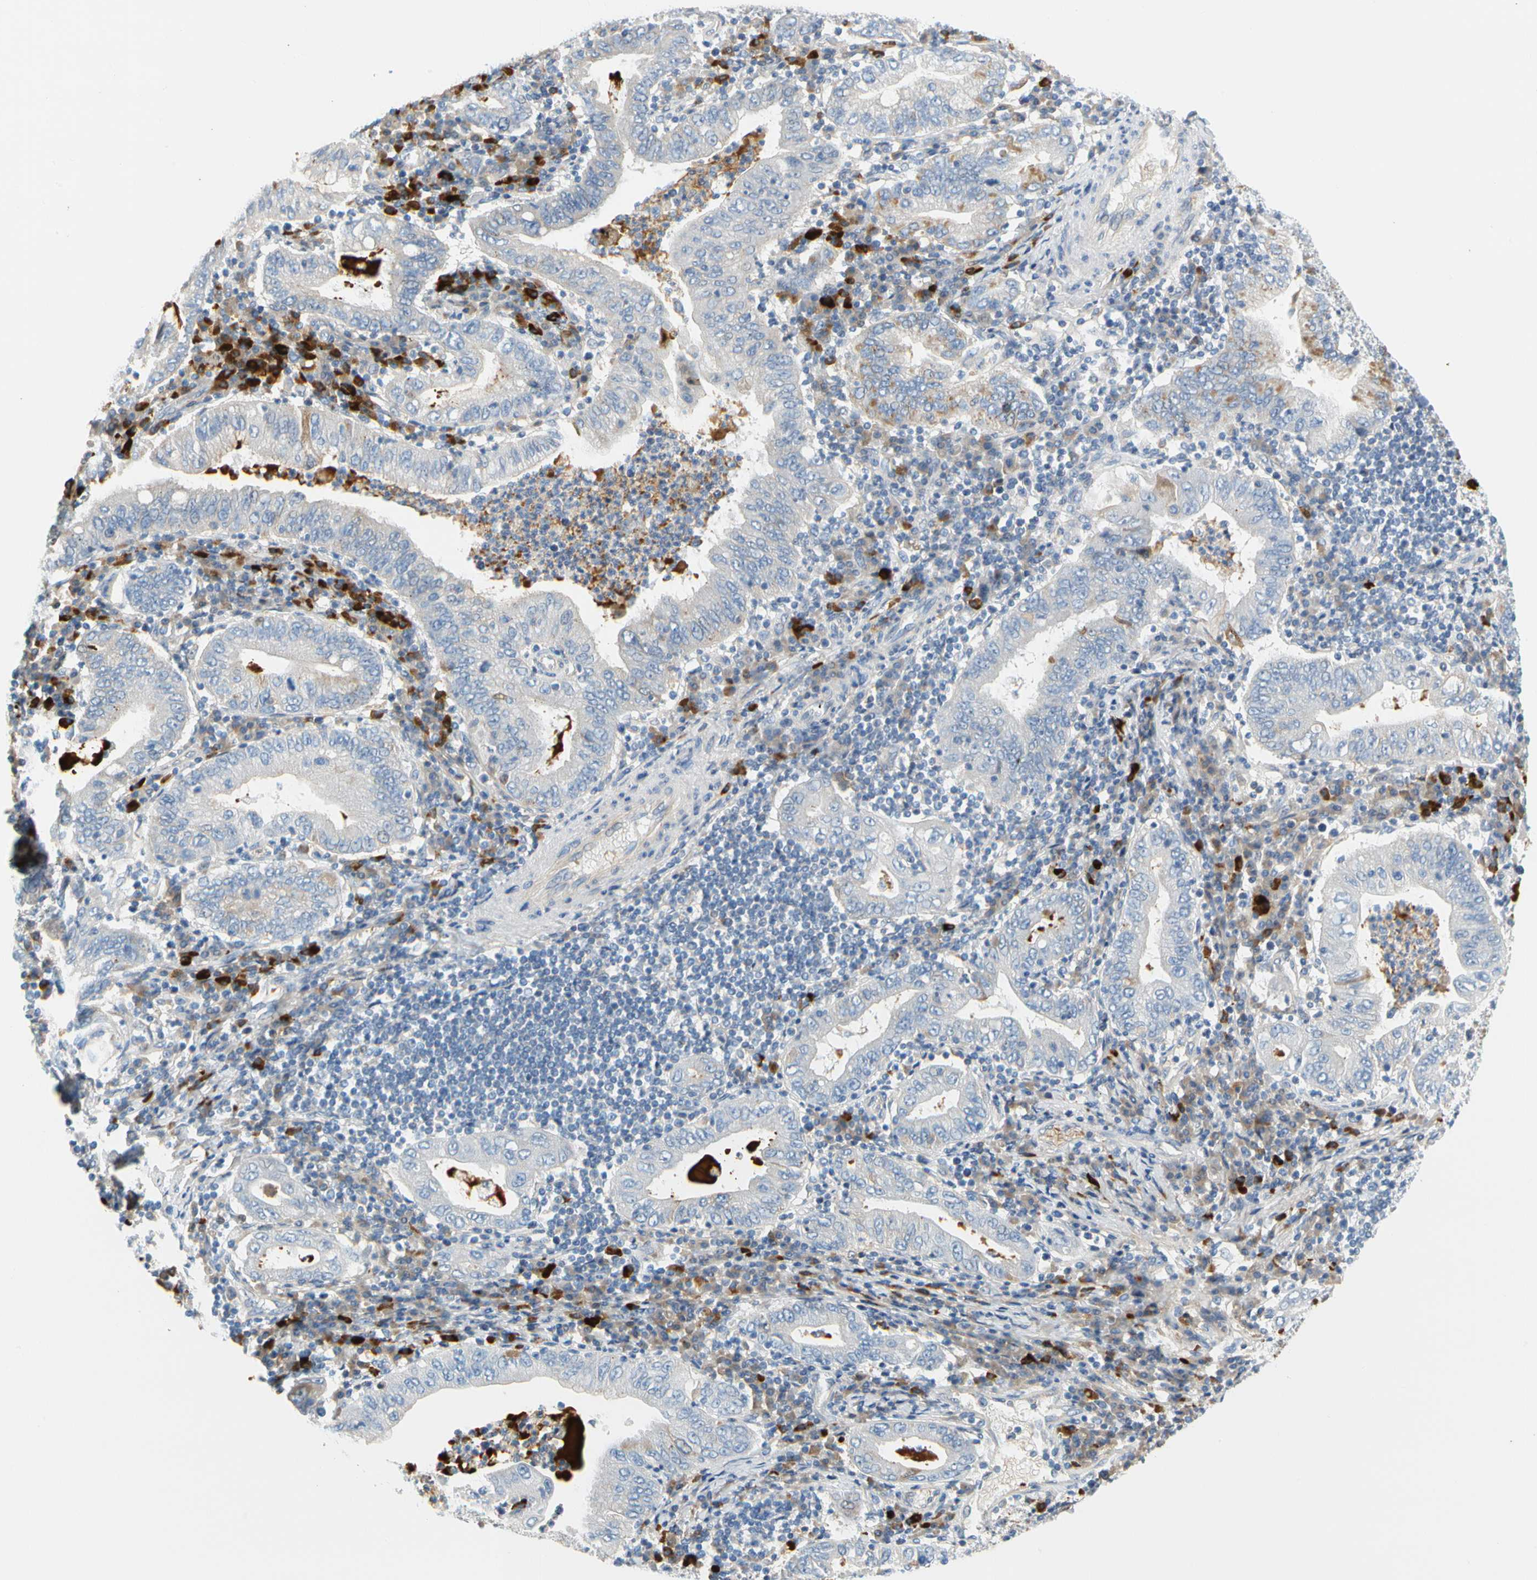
{"staining": {"intensity": "negative", "quantity": "none", "location": "none"}, "tissue": "stomach cancer", "cell_type": "Tumor cells", "image_type": "cancer", "snomed": [{"axis": "morphology", "description": "Normal tissue, NOS"}, {"axis": "morphology", "description": "Adenocarcinoma, NOS"}, {"axis": "topography", "description": "Esophagus"}, {"axis": "topography", "description": "Stomach, upper"}, {"axis": "topography", "description": "Peripheral nerve tissue"}], "caption": "The histopathology image displays no significant expression in tumor cells of adenocarcinoma (stomach). The staining was performed using DAB to visualize the protein expression in brown, while the nuclei were stained in blue with hematoxylin (Magnification: 20x).", "gene": "PPBP", "patient": {"sex": "male", "age": 62}}